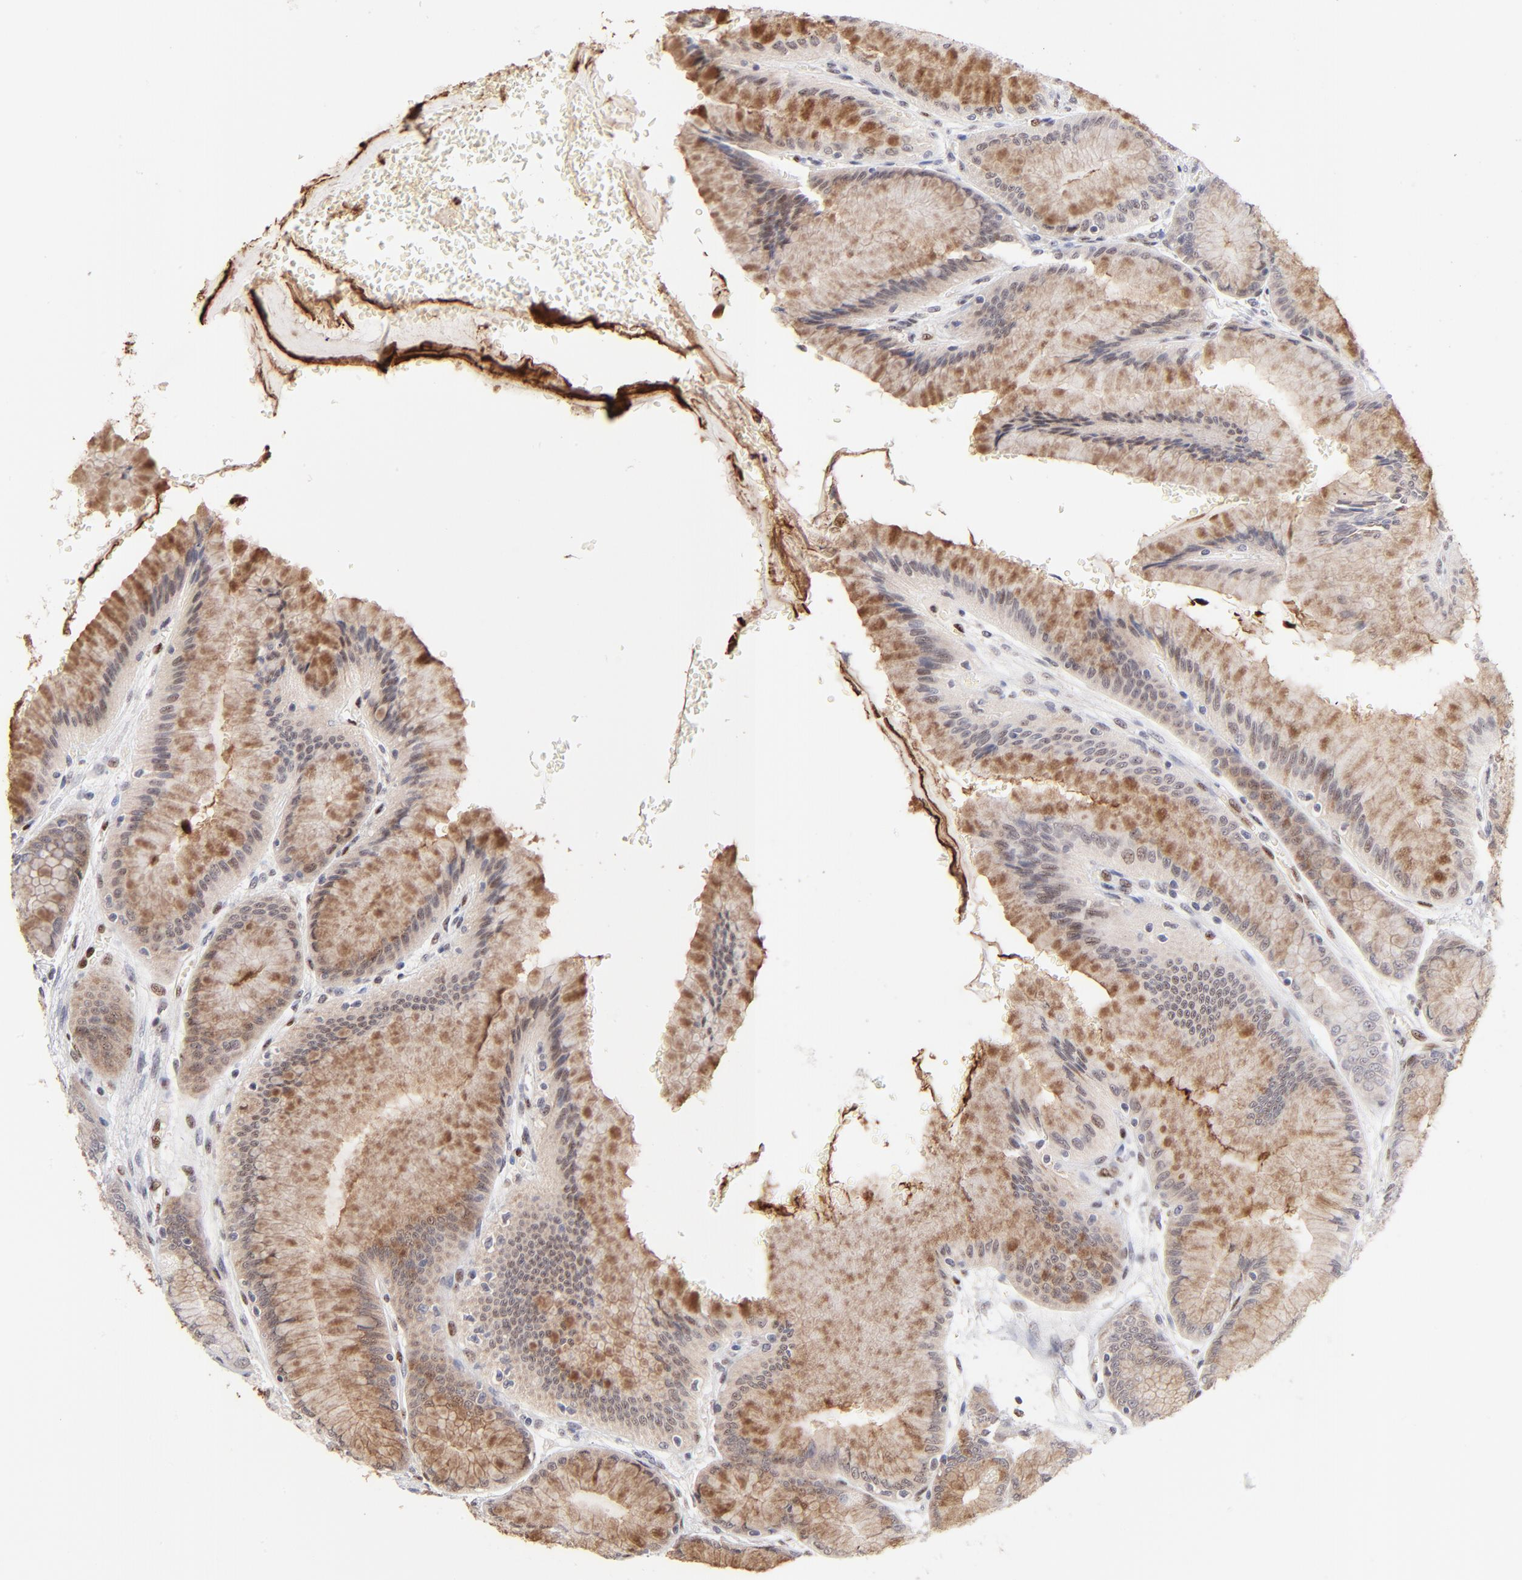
{"staining": {"intensity": "moderate", "quantity": ">75%", "location": "cytoplasmic/membranous,nuclear"}, "tissue": "stomach", "cell_type": "Glandular cells", "image_type": "normal", "snomed": [{"axis": "morphology", "description": "Normal tissue, NOS"}, {"axis": "morphology", "description": "Adenocarcinoma, NOS"}, {"axis": "topography", "description": "Stomach"}, {"axis": "topography", "description": "Stomach, lower"}], "caption": "Immunohistochemical staining of normal human stomach displays >75% levels of moderate cytoplasmic/membranous,nuclear protein staining in about >75% of glandular cells.", "gene": "STAT3", "patient": {"sex": "female", "age": 65}}